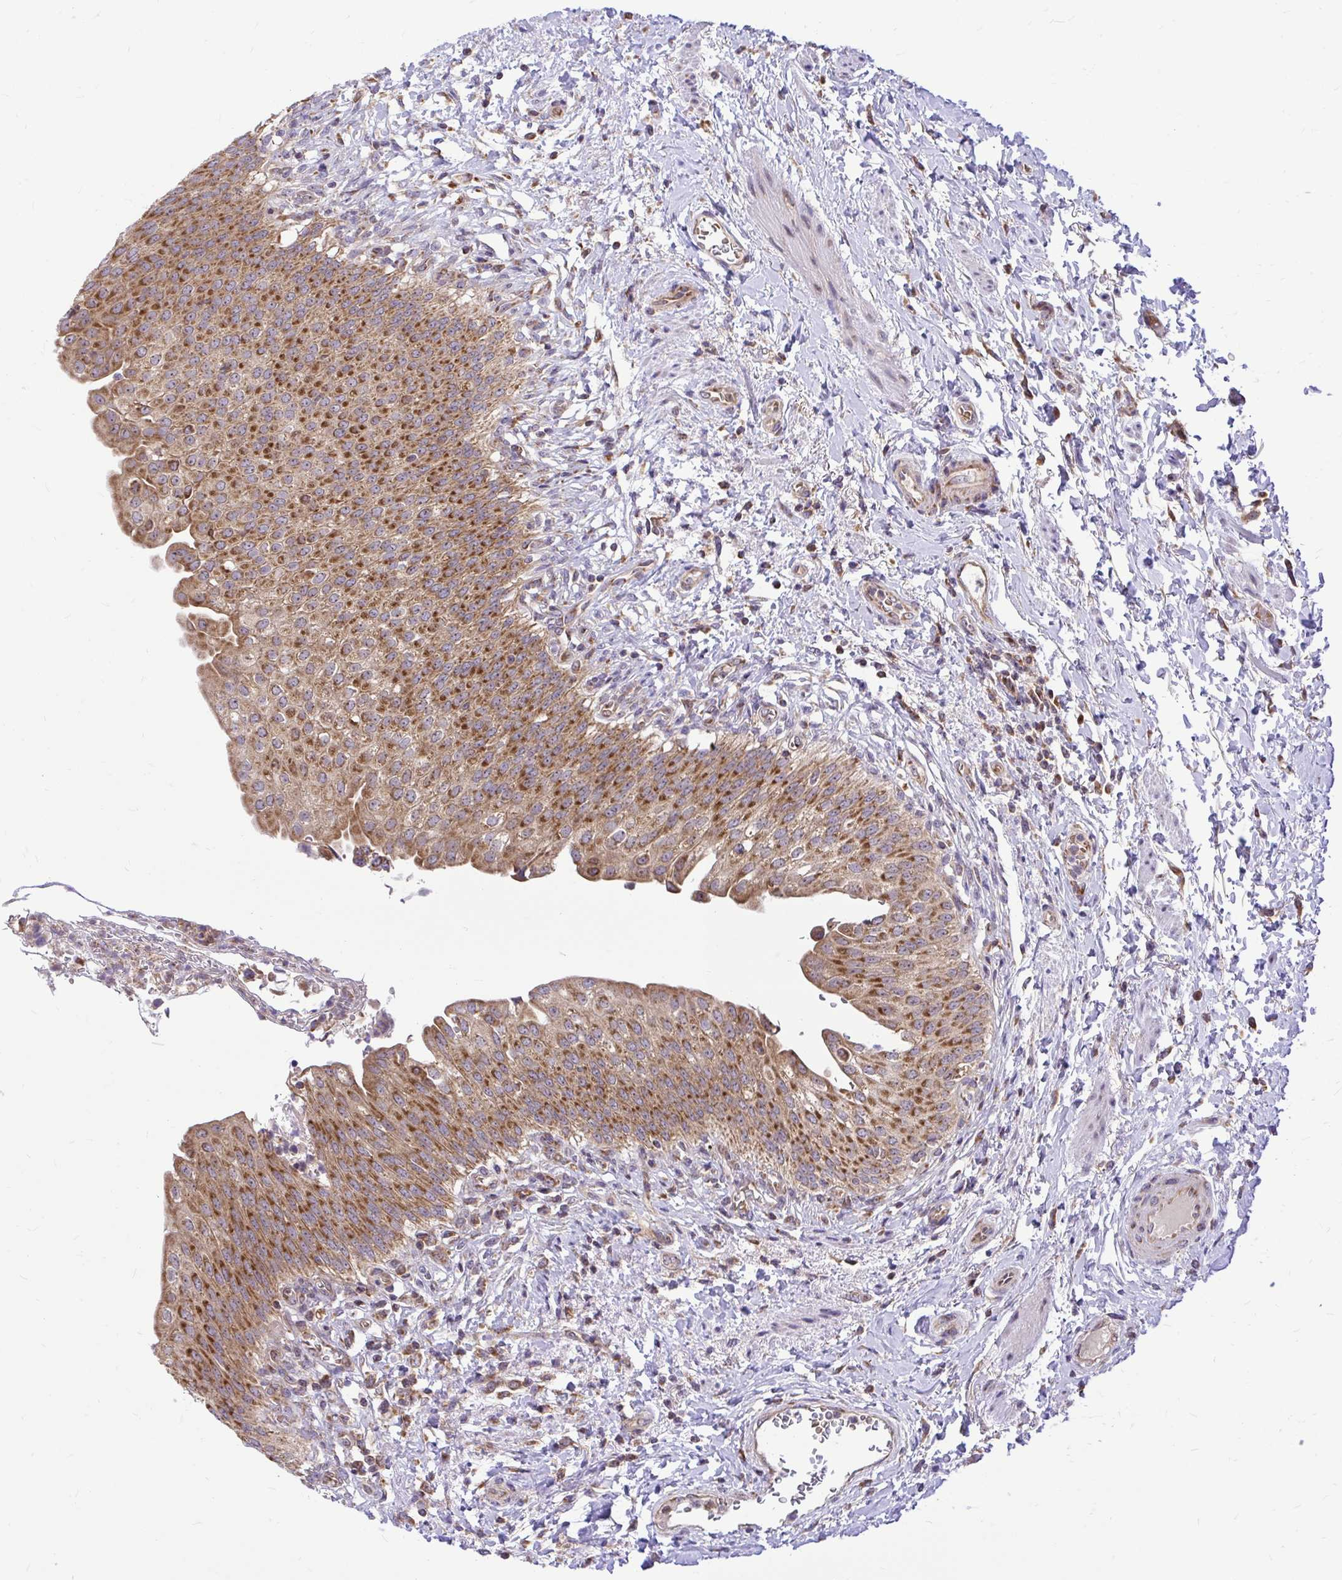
{"staining": {"intensity": "strong", "quantity": ">75%", "location": "cytoplasmic/membranous"}, "tissue": "urinary bladder", "cell_type": "Urothelial cells", "image_type": "normal", "snomed": [{"axis": "morphology", "description": "Normal tissue, NOS"}, {"axis": "topography", "description": "Urinary bladder"}, {"axis": "topography", "description": "Peripheral nerve tissue"}], "caption": "The histopathology image demonstrates immunohistochemical staining of benign urinary bladder. There is strong cytoplasmic/membranous staining is seen in approximately >75% of urothelial cells.", "gene": "VTI1B", "patient": {"sex": "female", "age": 60}}